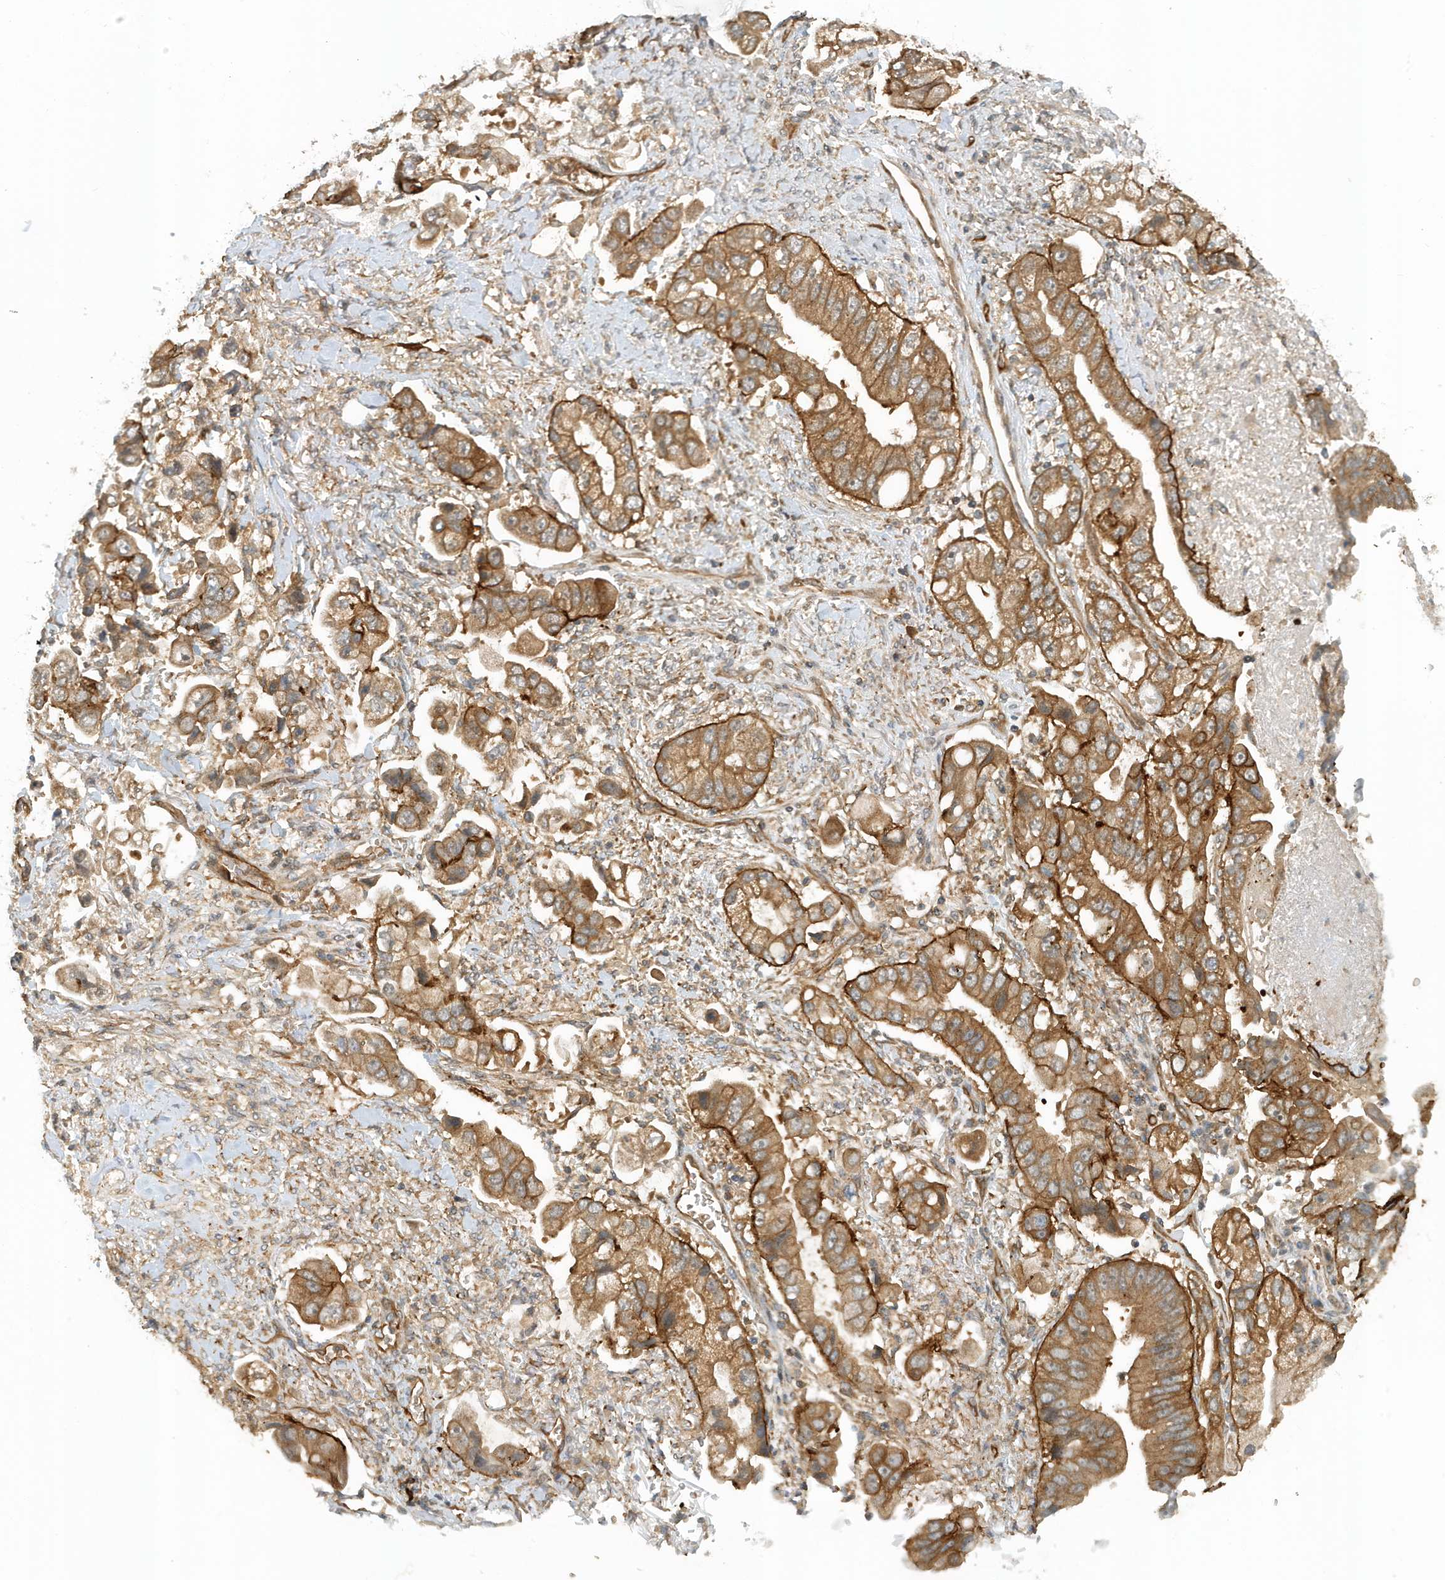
{"staining": {"intensity": "moderate", "quantity": ">75%", "location": "cytoplasmic/membranous"}, "tissue": "stomach cancer", "cell_type": "Tumor cells", "image_type": "cancer", "snomed": [{"axis": "morphology", "description": "Adenocarcinoma, NOS"}, {"axis": "topography", "description": "Stomach"}], "caption": "Stomach cancer (adenocarcinoma) stained with a brown dye demonstrates moderate cytoplasmic/membranous positive expression in approximately >75% of tumor cells.", "gene": "FYCO1", "patient": {"sex": "male", "age": 62}}